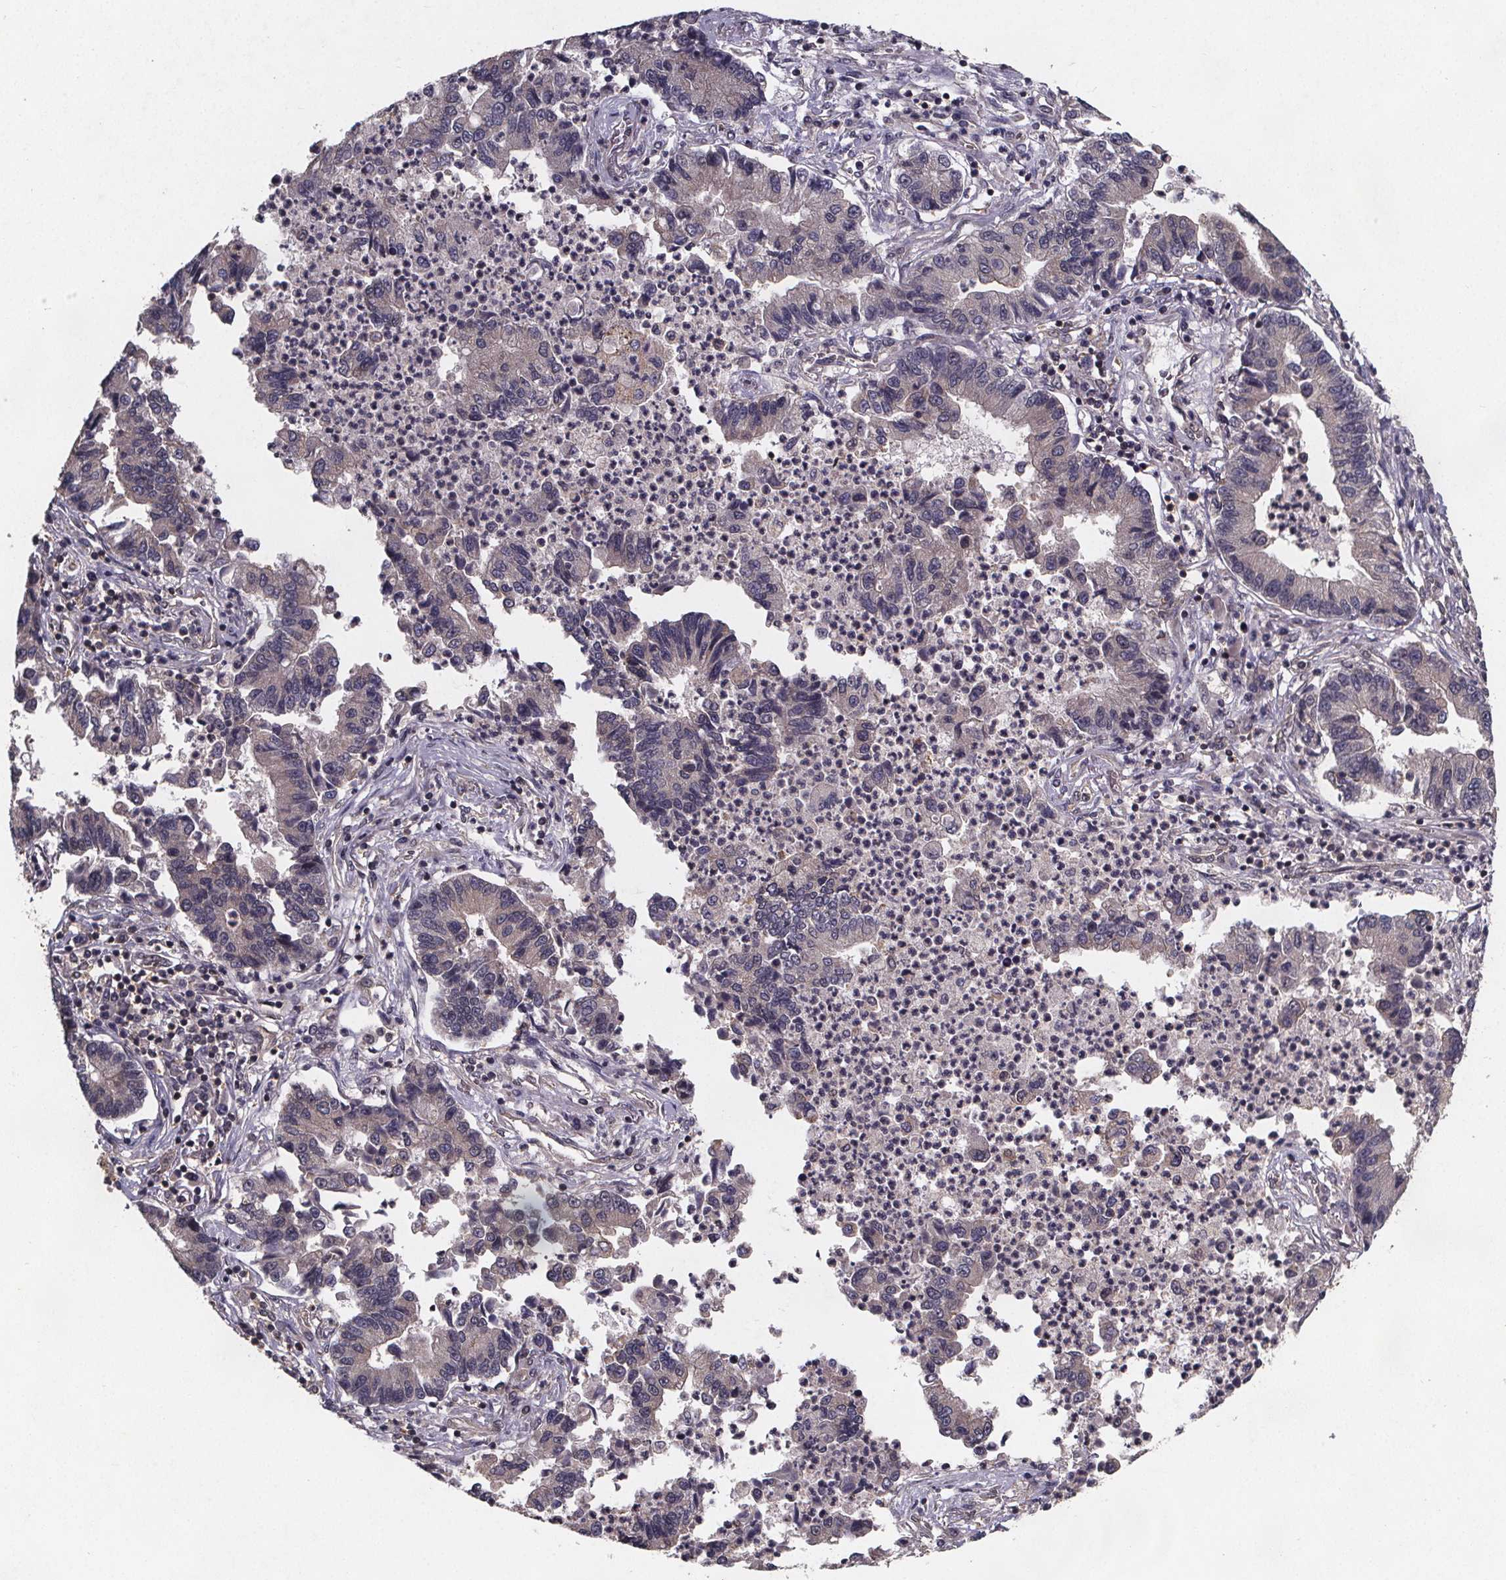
{"staining": {"intensity": "negative", "quantity": "none", "location": "none"}, "tissue": "lung cancer", "cell_type": "Tumor cells", "image_type": "cancer", "snomed": [{"axis": "morphology", "description": "Adenocarcinoma, NOS"}, {"axis": "topography", "description": "Lung"}], "caption": "Tumor cells show no significant positivity in lung cancer. Brightfield microscopy of immunohistochemistry stained with DAB (3,3'-diaminobenzidine) (brown) and hematoxylin (blue), captured at high magnification.", "gene": "PIERCE2", "patient": {"sex": "female", "age": 57}}